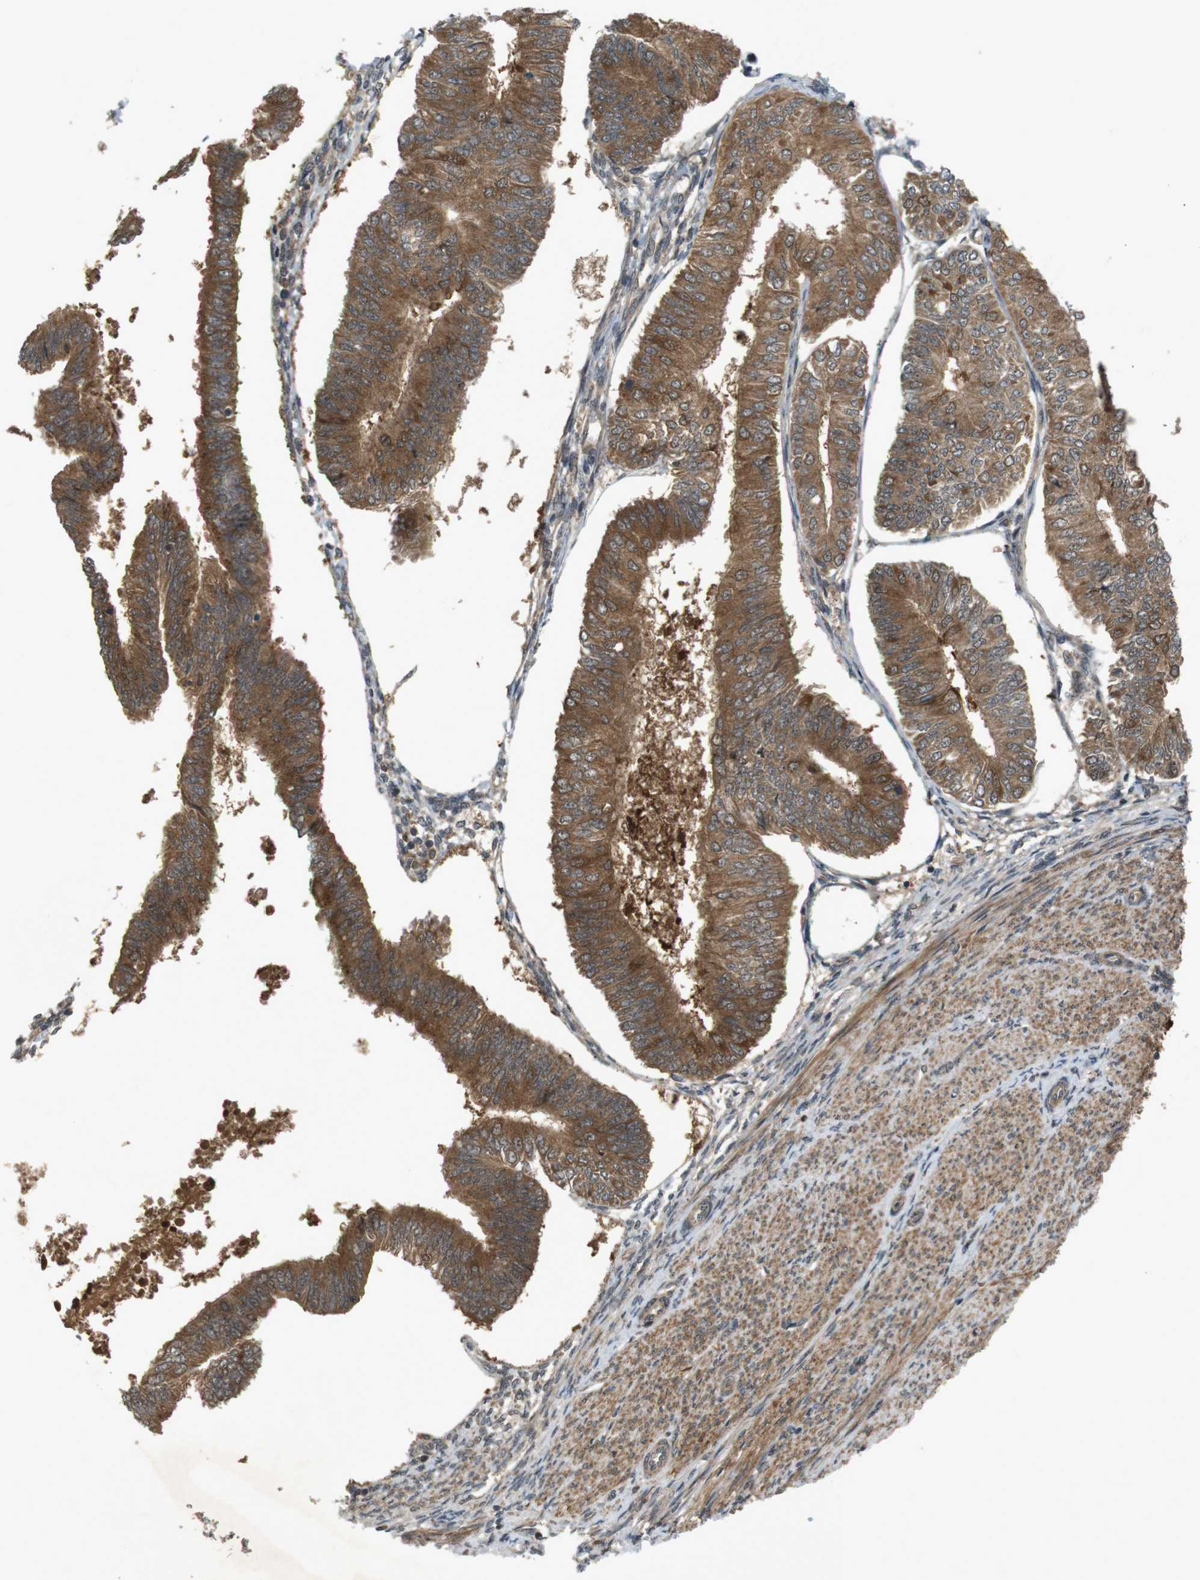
{"staining": {"intensity": "moderate", "quantity": ">75%", "location": "cytoplasmic/membranous"}, "tissue": "endometrial cancer", "cell_type": "Tumor cells", "image_type": "cancer", "snomed": [{"axis": "morphology", "description": "Adenocarcinoma, NOS"}, {"axis": "topography", "description": "Endometrium"}], "caption": "A photomicrograph showing moderate cytoplasmic/membranous staining in approximately >75% of tumor cells in endometrial cancer, as visualized by brown immunohistochemical staining.", "gene": "NFKBIE", "patient": {"sex": "female", "age": 58}}